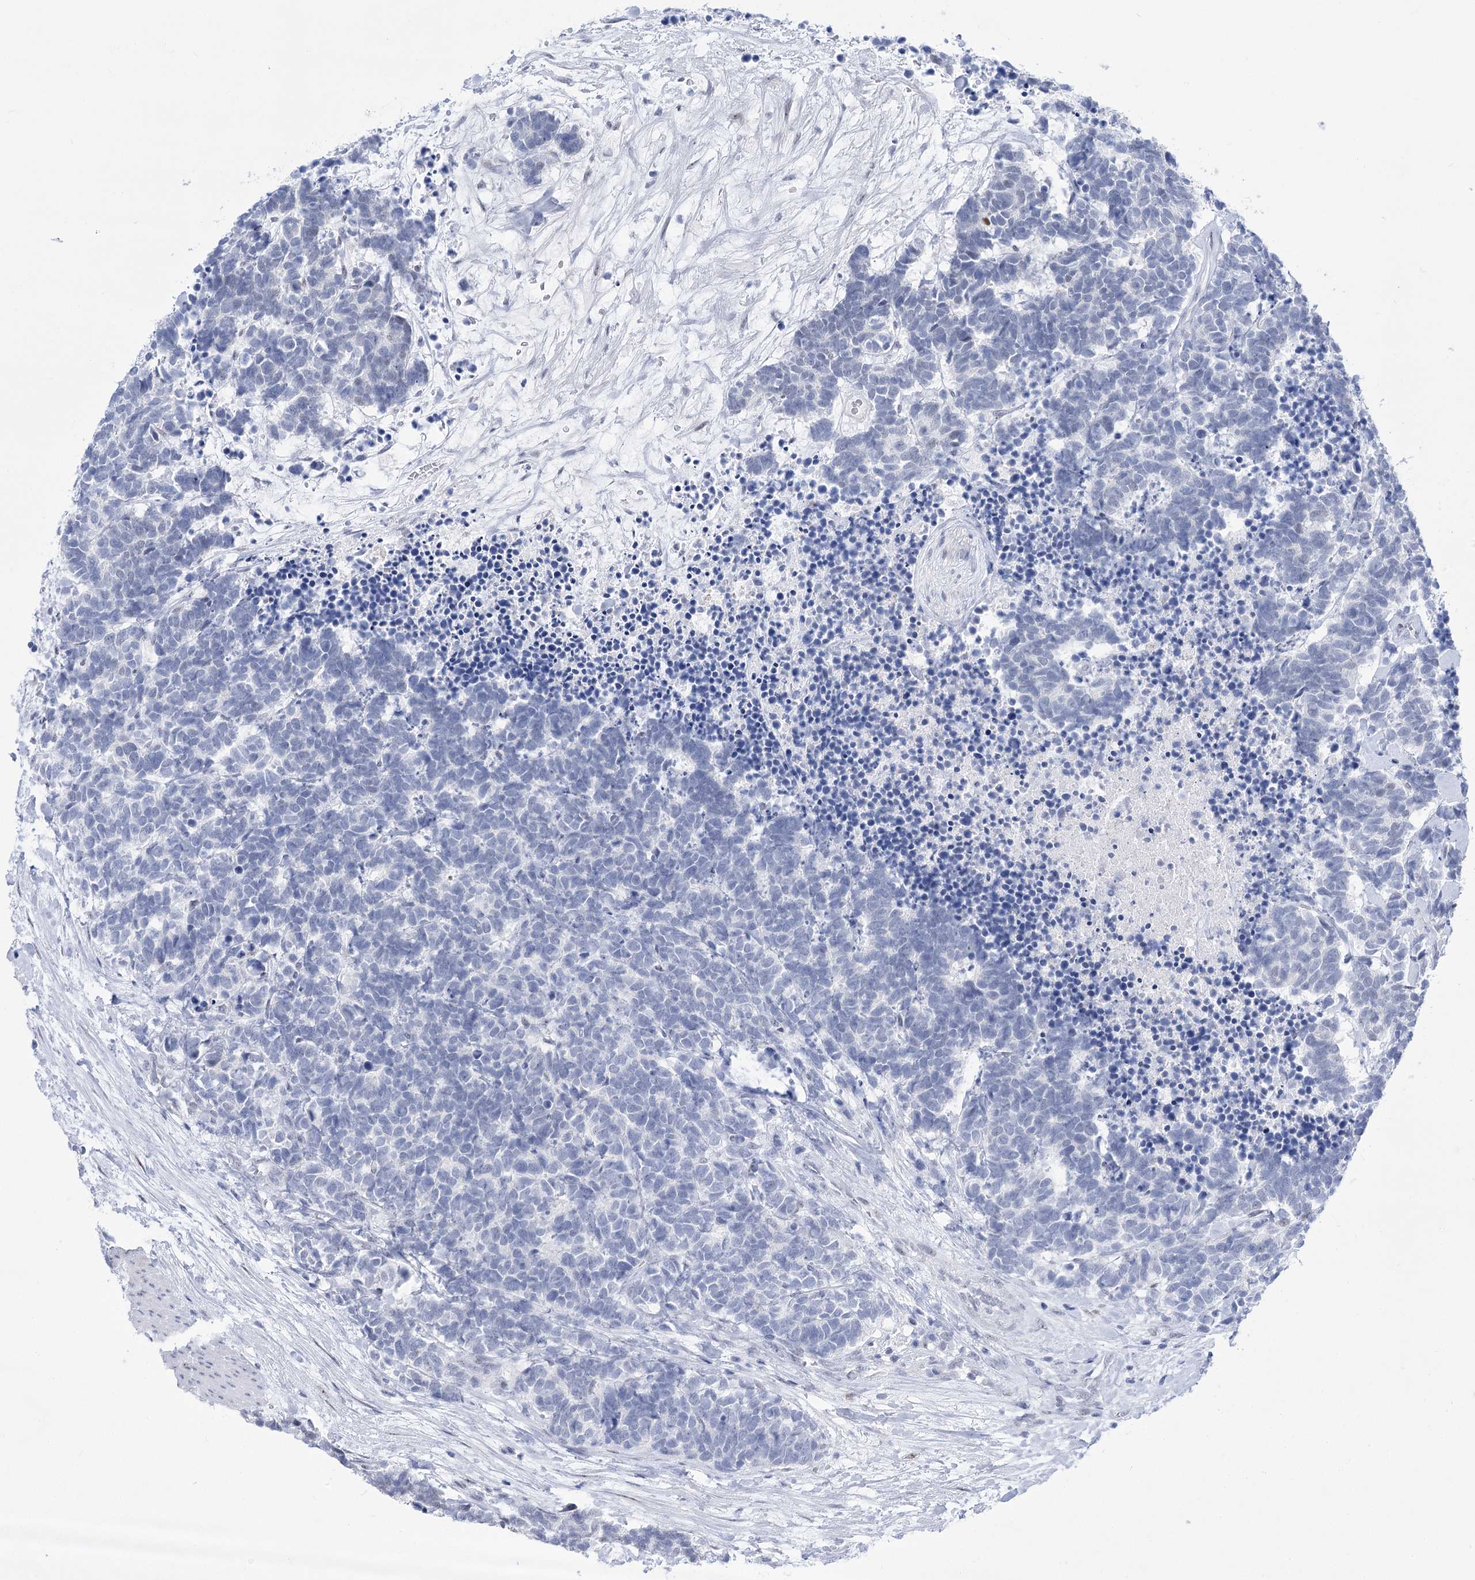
{"staining": {"intensity": "negative", "quantity": "none", "location": "none"}, "tissue": "carcinoid", "cell_type": "Tumor cells", "image_type": "cancer", "snomed": [{"axis": "morphology", "description": "Carcinoma, NOS"}, {"axis": "morphology", "description": "Carcinoid, malignant, NOS"}, {"axis": "topography", "description": "Urinary bladder"}], "caption": "Carcinoid (malignant) stained for a protein using immunohistochemistry shows no staining tumor cells.", "gene": "HORMAD1", "patient": {"sex": "male", "age": 57}}